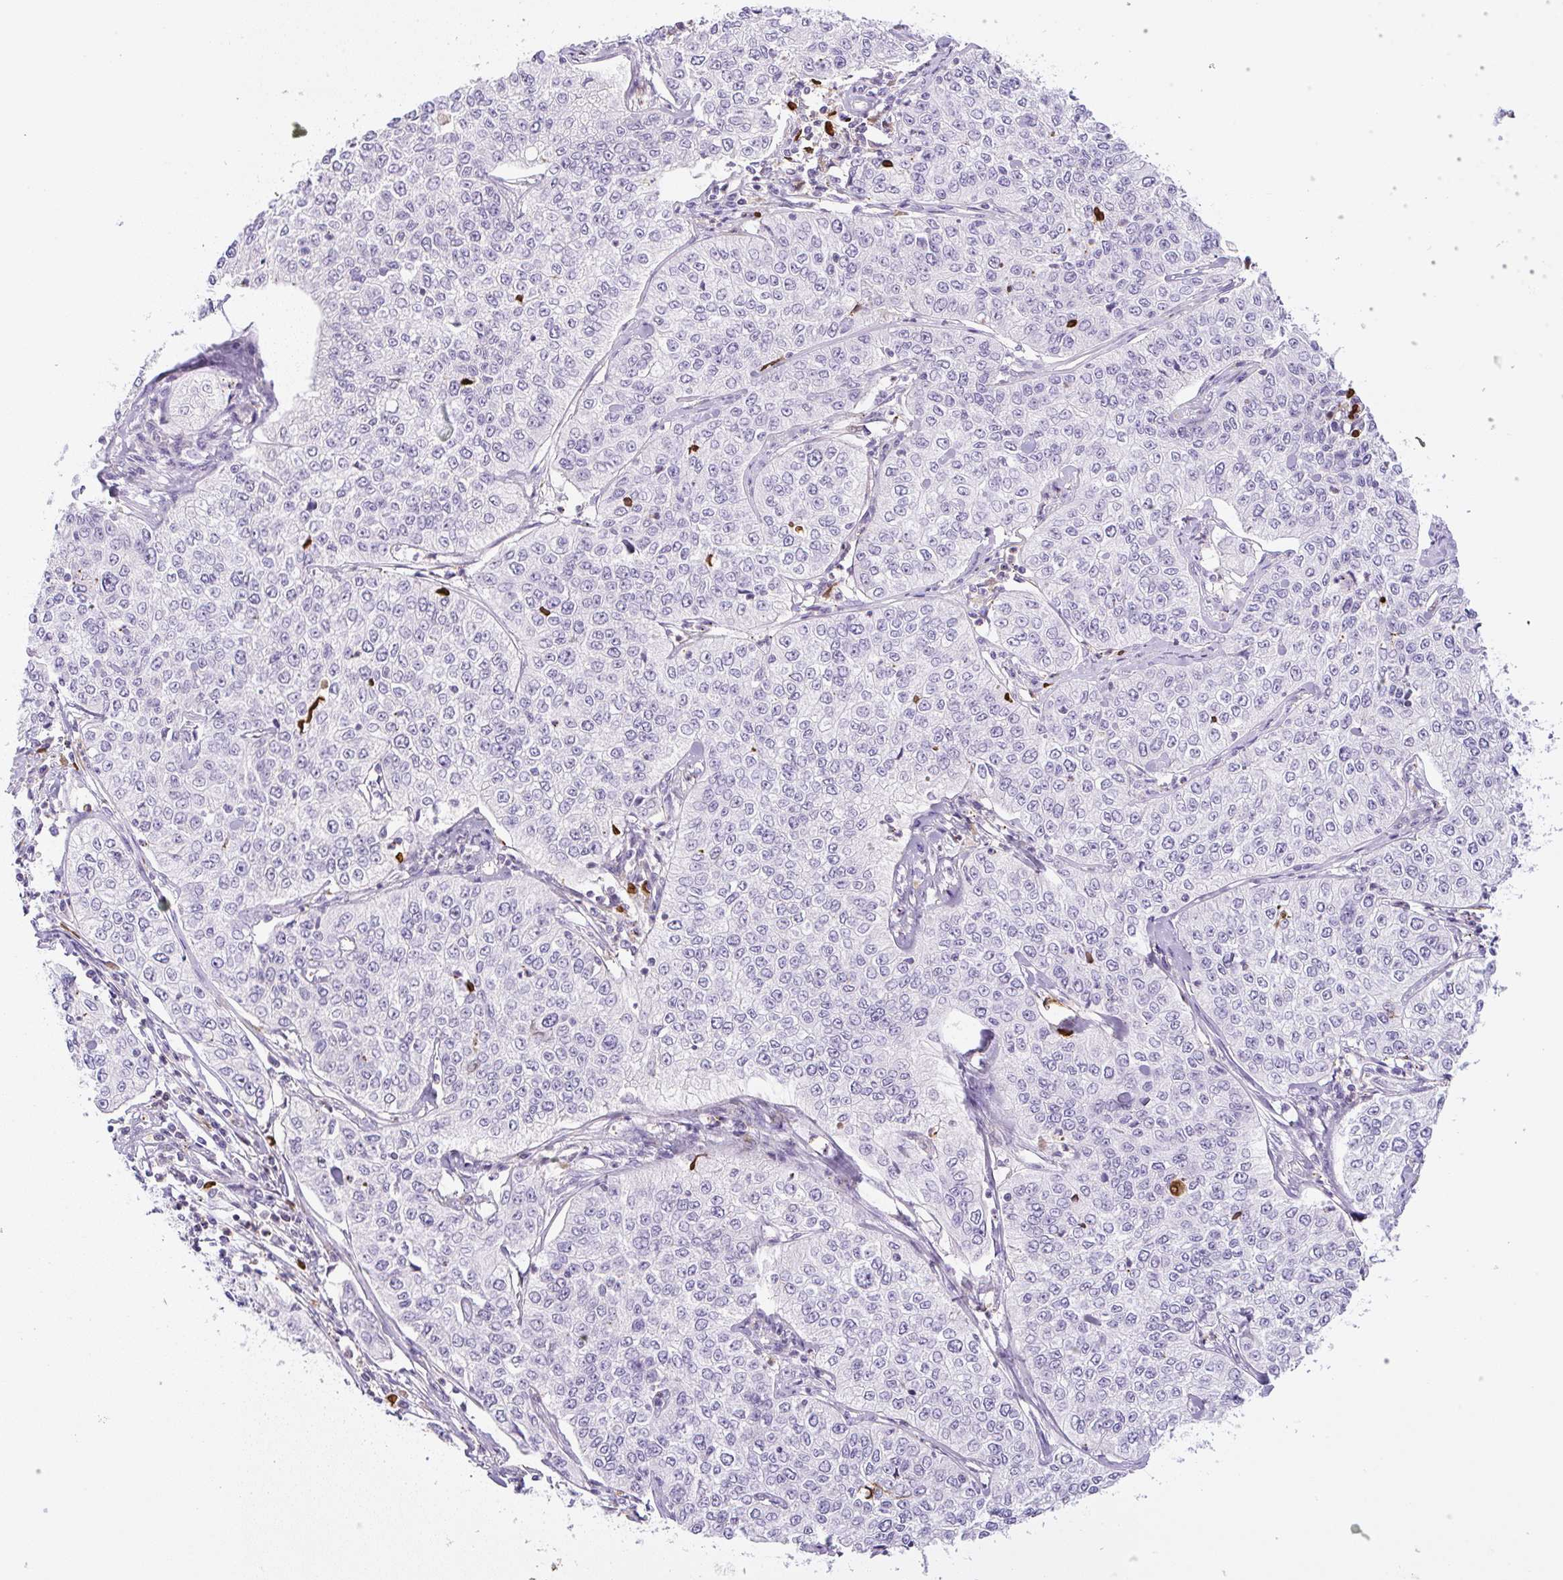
{"staining": {"intensity": "negative", "quantity": "none", "location": "none"}, "tissue": "cervical cancer", "cell_type": "Tumor cells", "image_type": "cancer", "snomed": [{"axis": "morphology", "description": "Squamous cell carcinoma, NOS"}, {"axis": "topography", "description": "Cervix"}], "caption": "Tumor cells show no significant expression in cervical cancer (squamous cell carcinoma). (DAB immunohistochemistry with hematoxylin counter stain).", "gene": "PIP5KL1", "patient": {"sex": "female", "age": 35}}